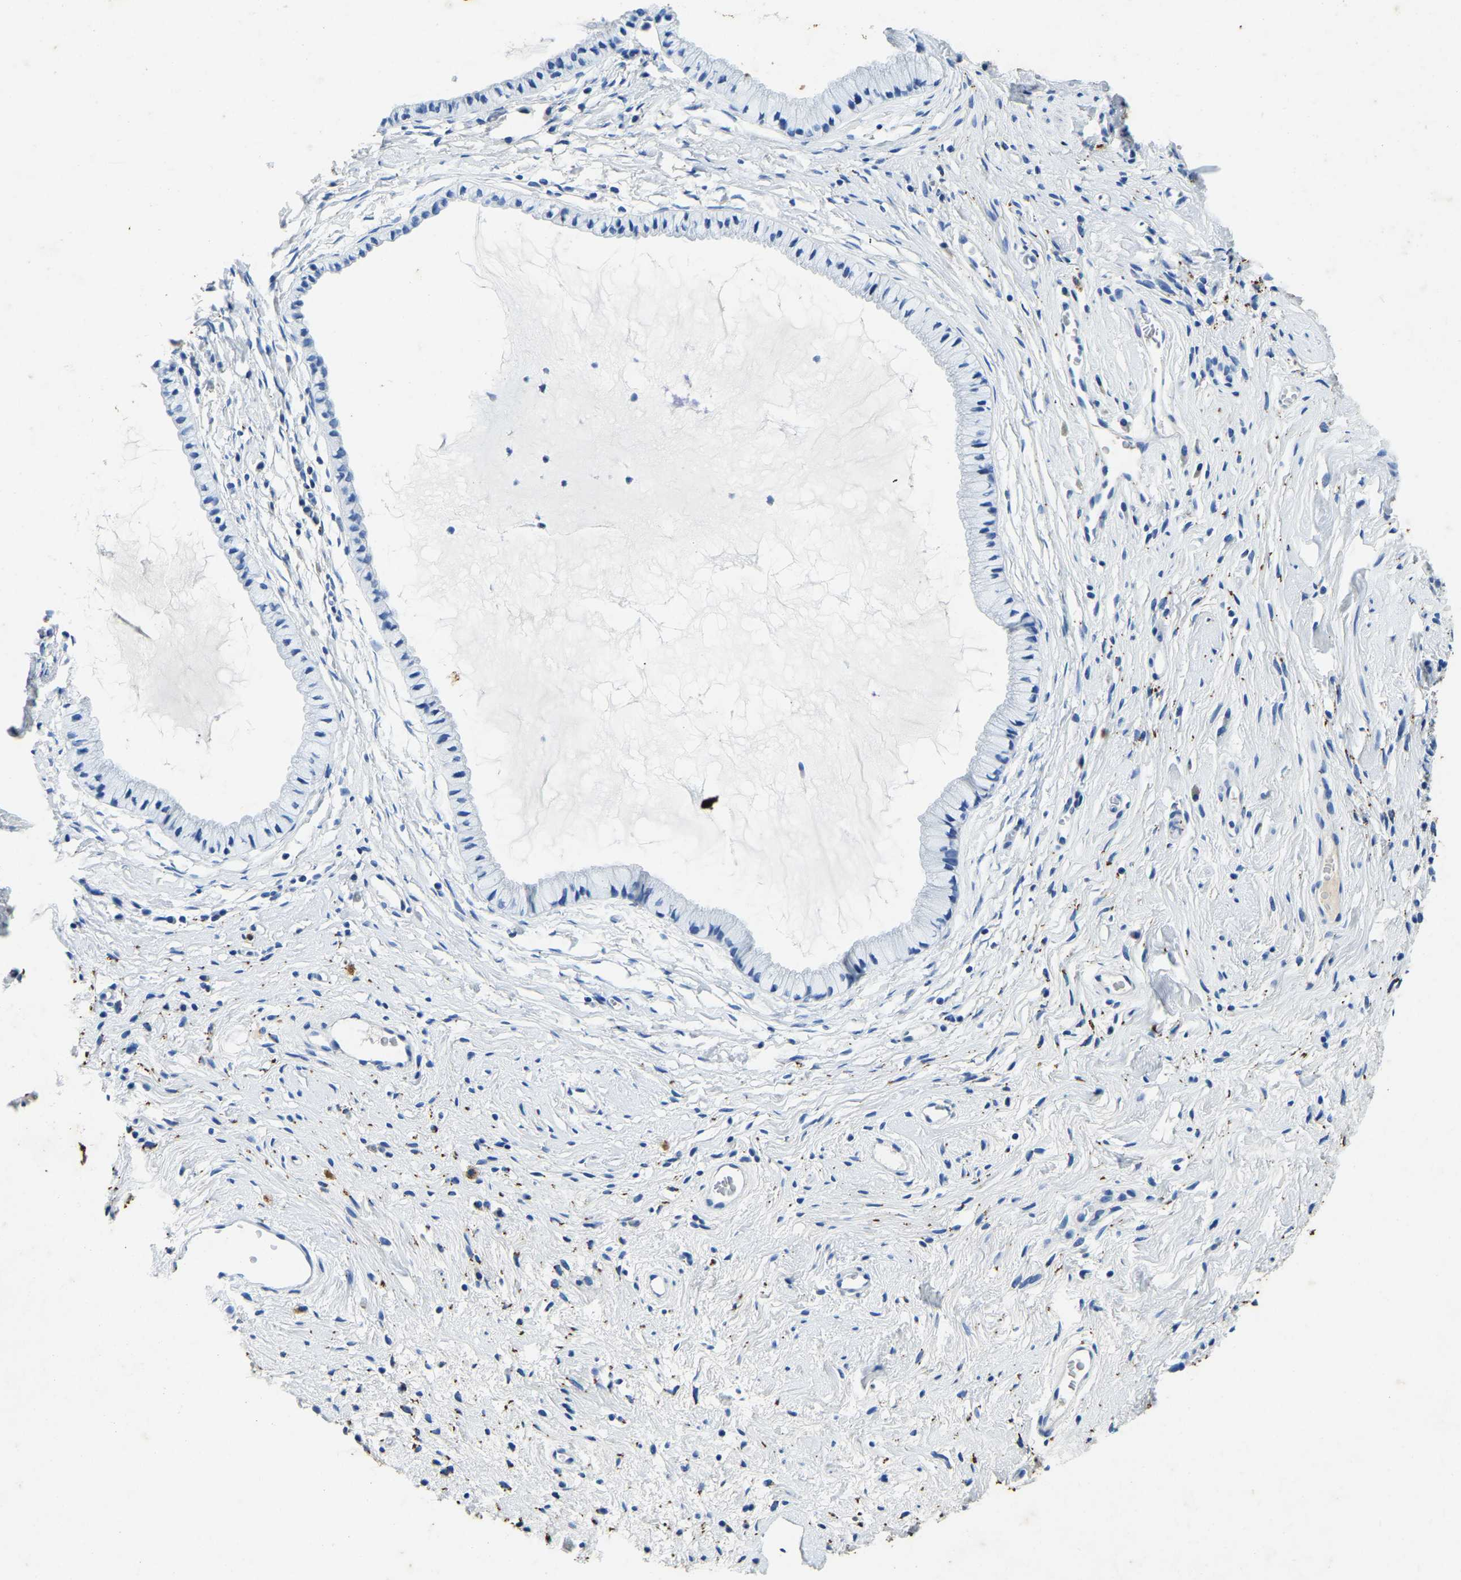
{"staining": {"intensity": "negative", "quantity": "none", "location": "none"}, "tissue": "cervix", "cell_type": "Glandular cells", "image_type": "normal", "snomed": [{"axis": "morphology", "description": "Normal tissue, NOS"}, {"axis": "topography", "description": "Cervix"}], "caption": "DAB immunohistochemical staining of normal human cervix reveals no significant positivity in glandular cells. The staining was performed using DAB to visualize the protein expression in brown, while the nuclei were stained in blue with hematoxylin (Magnification: 20x).", "gene": "UBN2", "patient": {"sex": "female", "age": 77}}